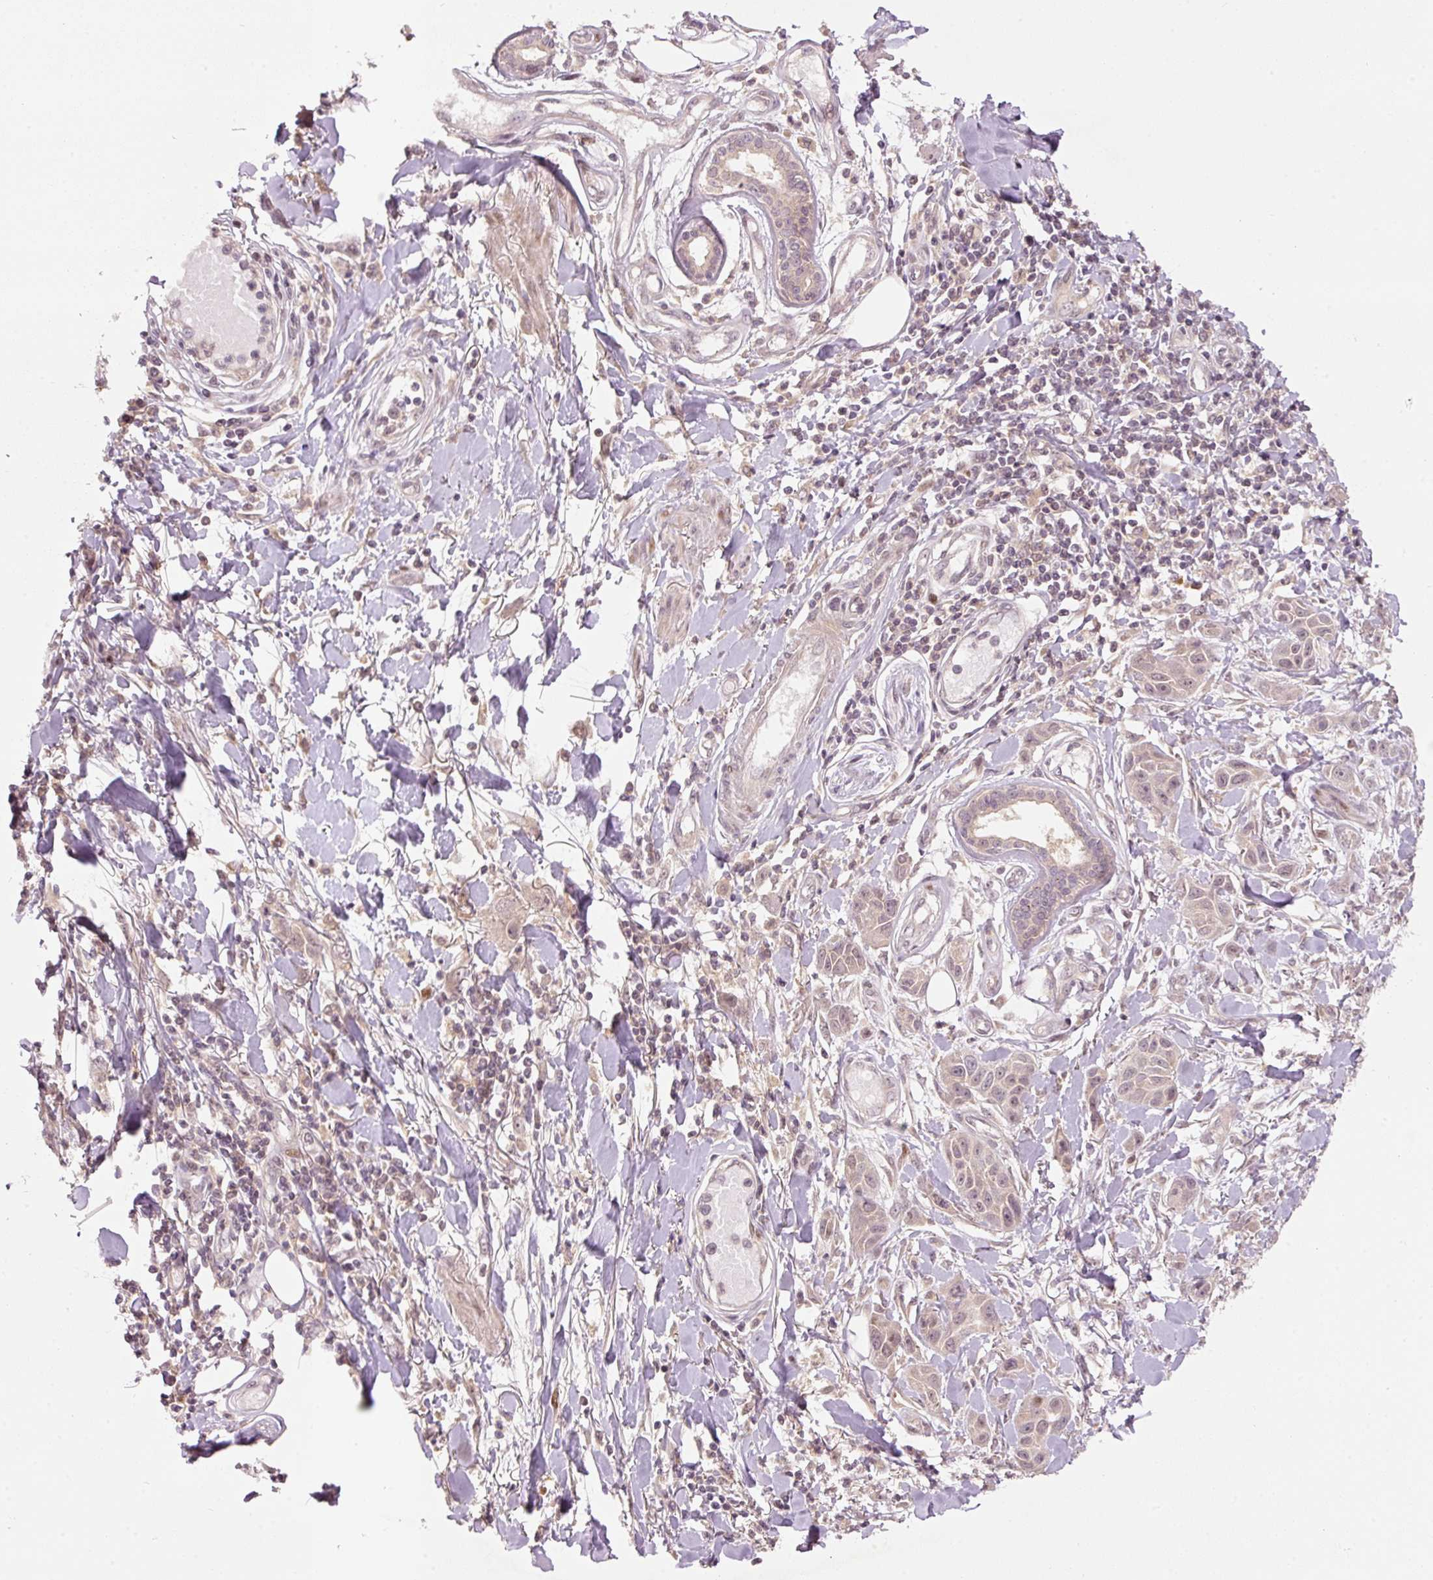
{"staining": {"intensity": "negative", "quantity": "none", "location": "none"}, "tissue": "skin cancer", "cell_type": "Tumor cells", "image_type": "cancer", "snomed": [{"axis": "morphology", "description": "Squamous cell carcinoma, NOS"}, {"axis": "topography", "description": "Skin"}], "caption": "The immunohistochemistry (IHC) image has no significant staining in tumor cells of skin cancer (squamous cell carcinoma) tissue. The staining was performed using DAB (3,3'-diaminobenzidine) to visualize the protein expression in brown, while the nuclei were stained in blue with hematoxylin (Magnification: 20x).", "gene": "PCDHB1", "patient": {"sex": "female", "age": 69}}